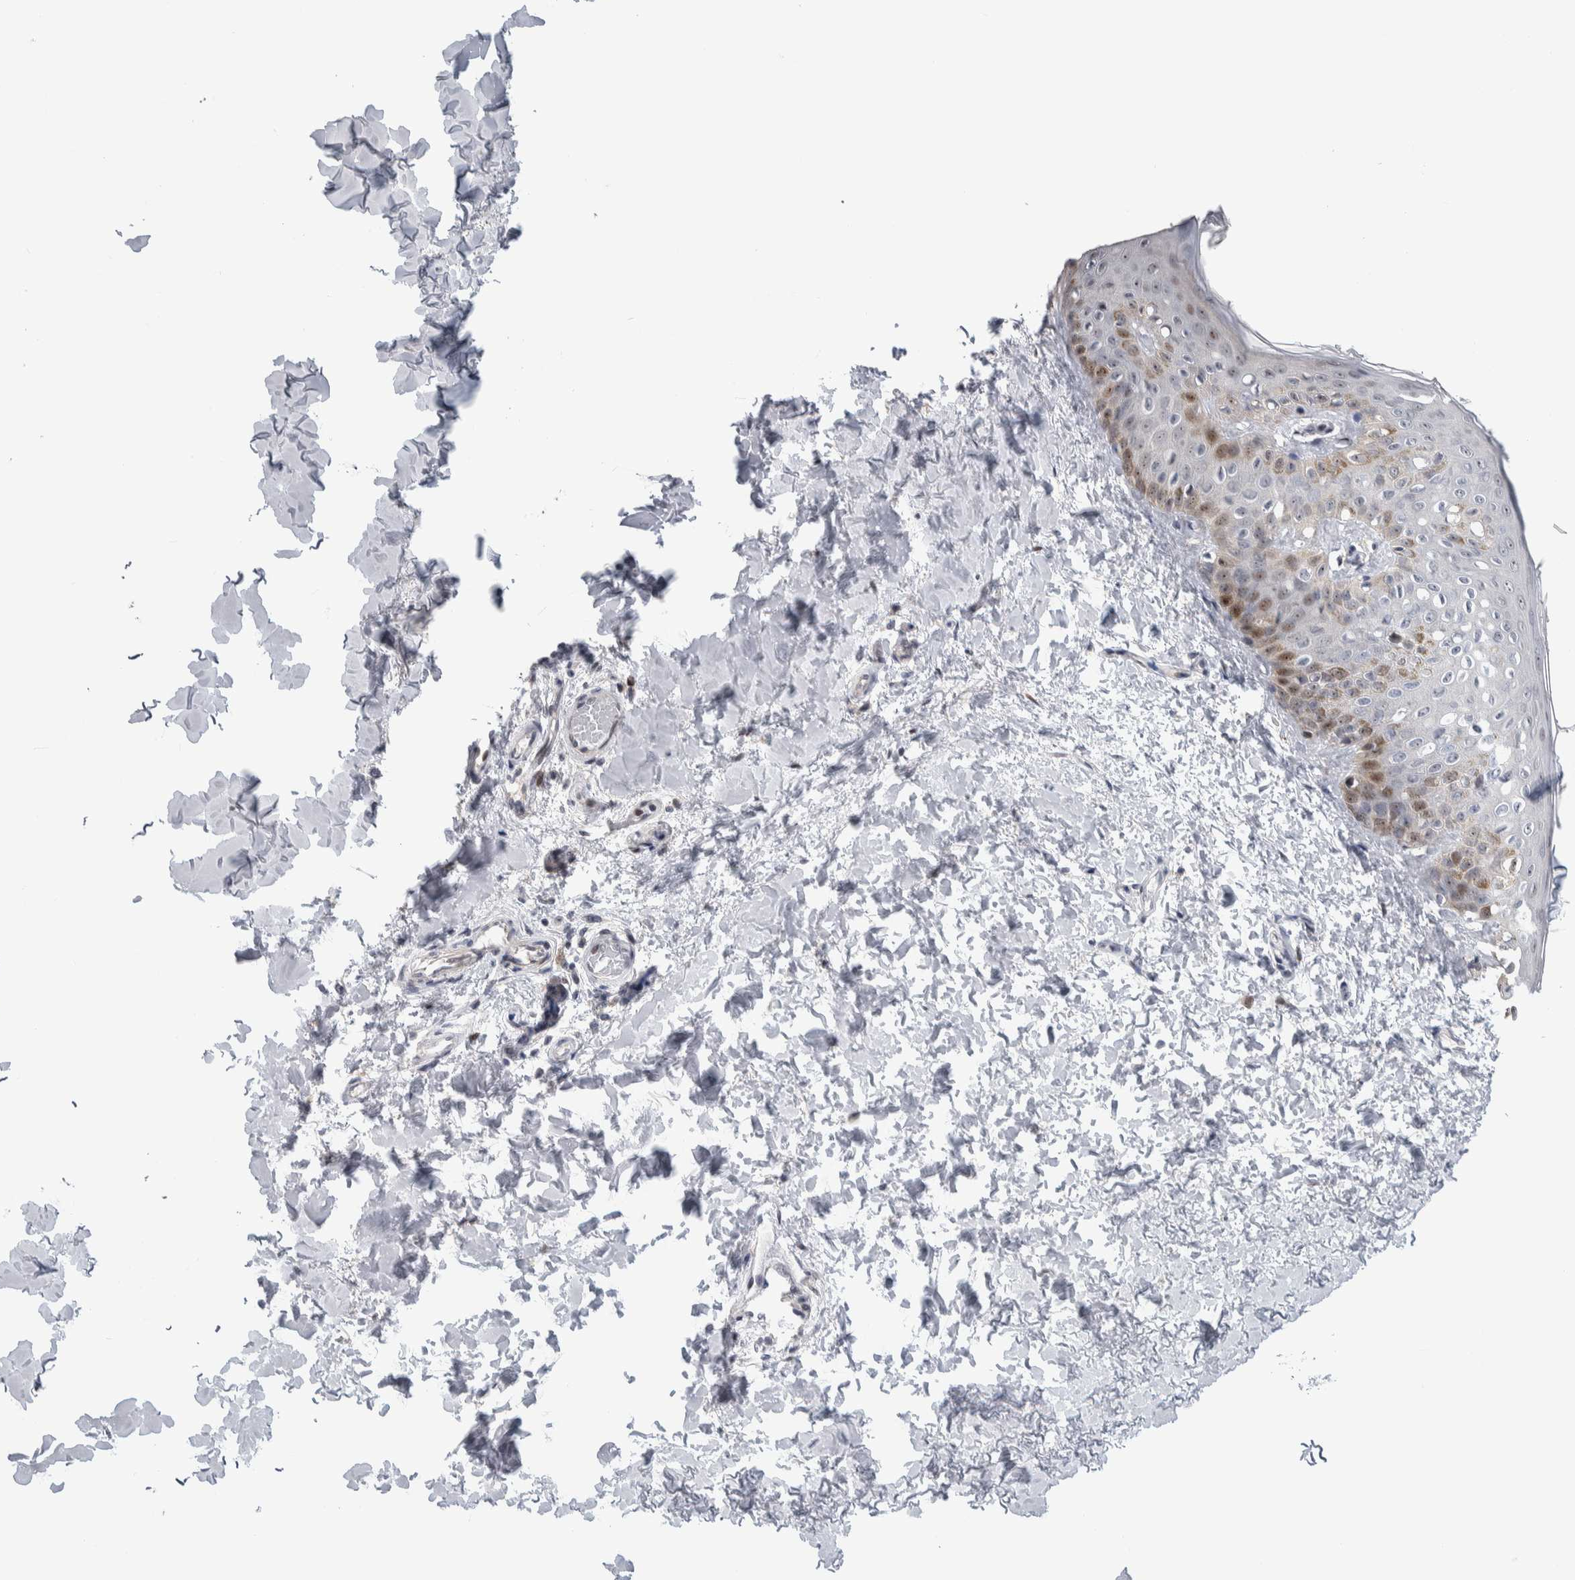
{"staining": {"intensity": "negative", "quantity": "none", "location": "none"}, "tissue": "skin", "cell_type": "Fibroblasts", "image_type": "normal", "snomed": [{"axis": "morphology", "description": "Normal tissue, NOS"}, {"axis": "morphology", "description": "Neoplasm, benign, NOS"}, {"axis": "topography", "description": "Skin"}, {"axis": "topography", "description": "Soft tissue"}], "caption": "IHC of unremarkable skin reveals no positivity in fibroblasts. Brightfield microscopy of immunohistochemistry stained with DAB (3,3'-diaminobenzidine) (brown) and hematoxylin (blue), captured at high magnification.", "gene": "PRRG4", "patient": {"sex": "male", "age": 26}}